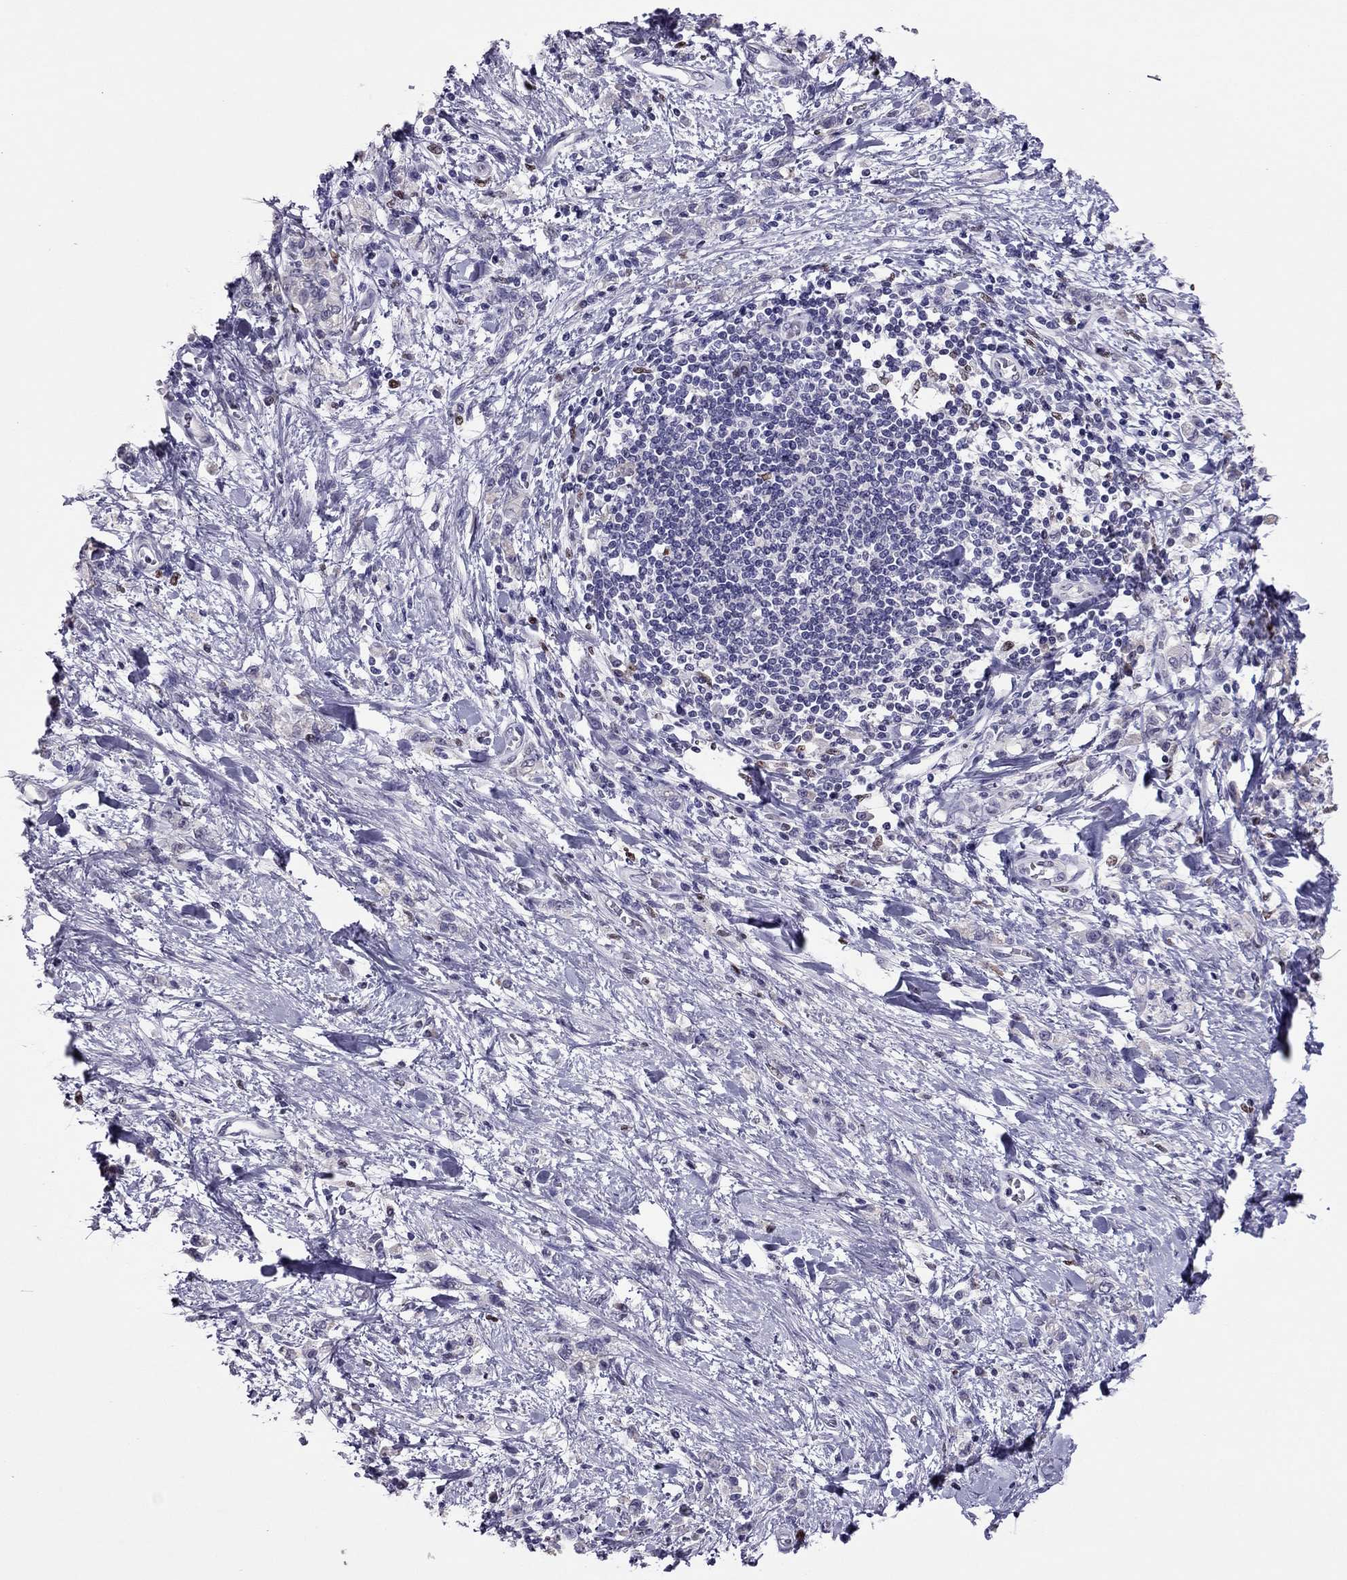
{"staining": {"intensity": "negative", "quantity": "none", "location": "none"}, "tissue": "stomach cancer", "cell_type": "Tumor cells", "image_type": "cancer", "snomed": [{"axis": "morphology", "description": "Adenocarcinoma, NOS"}, {"axis": "topography", "description": "Stomach"}], "caption": "Photomicrograph shows no protein positivity in tumor cells of adenocarcinoma (stomach) tissue.", "gene": "SPINT3", "patient": {"sex": "male", "age": 77}}